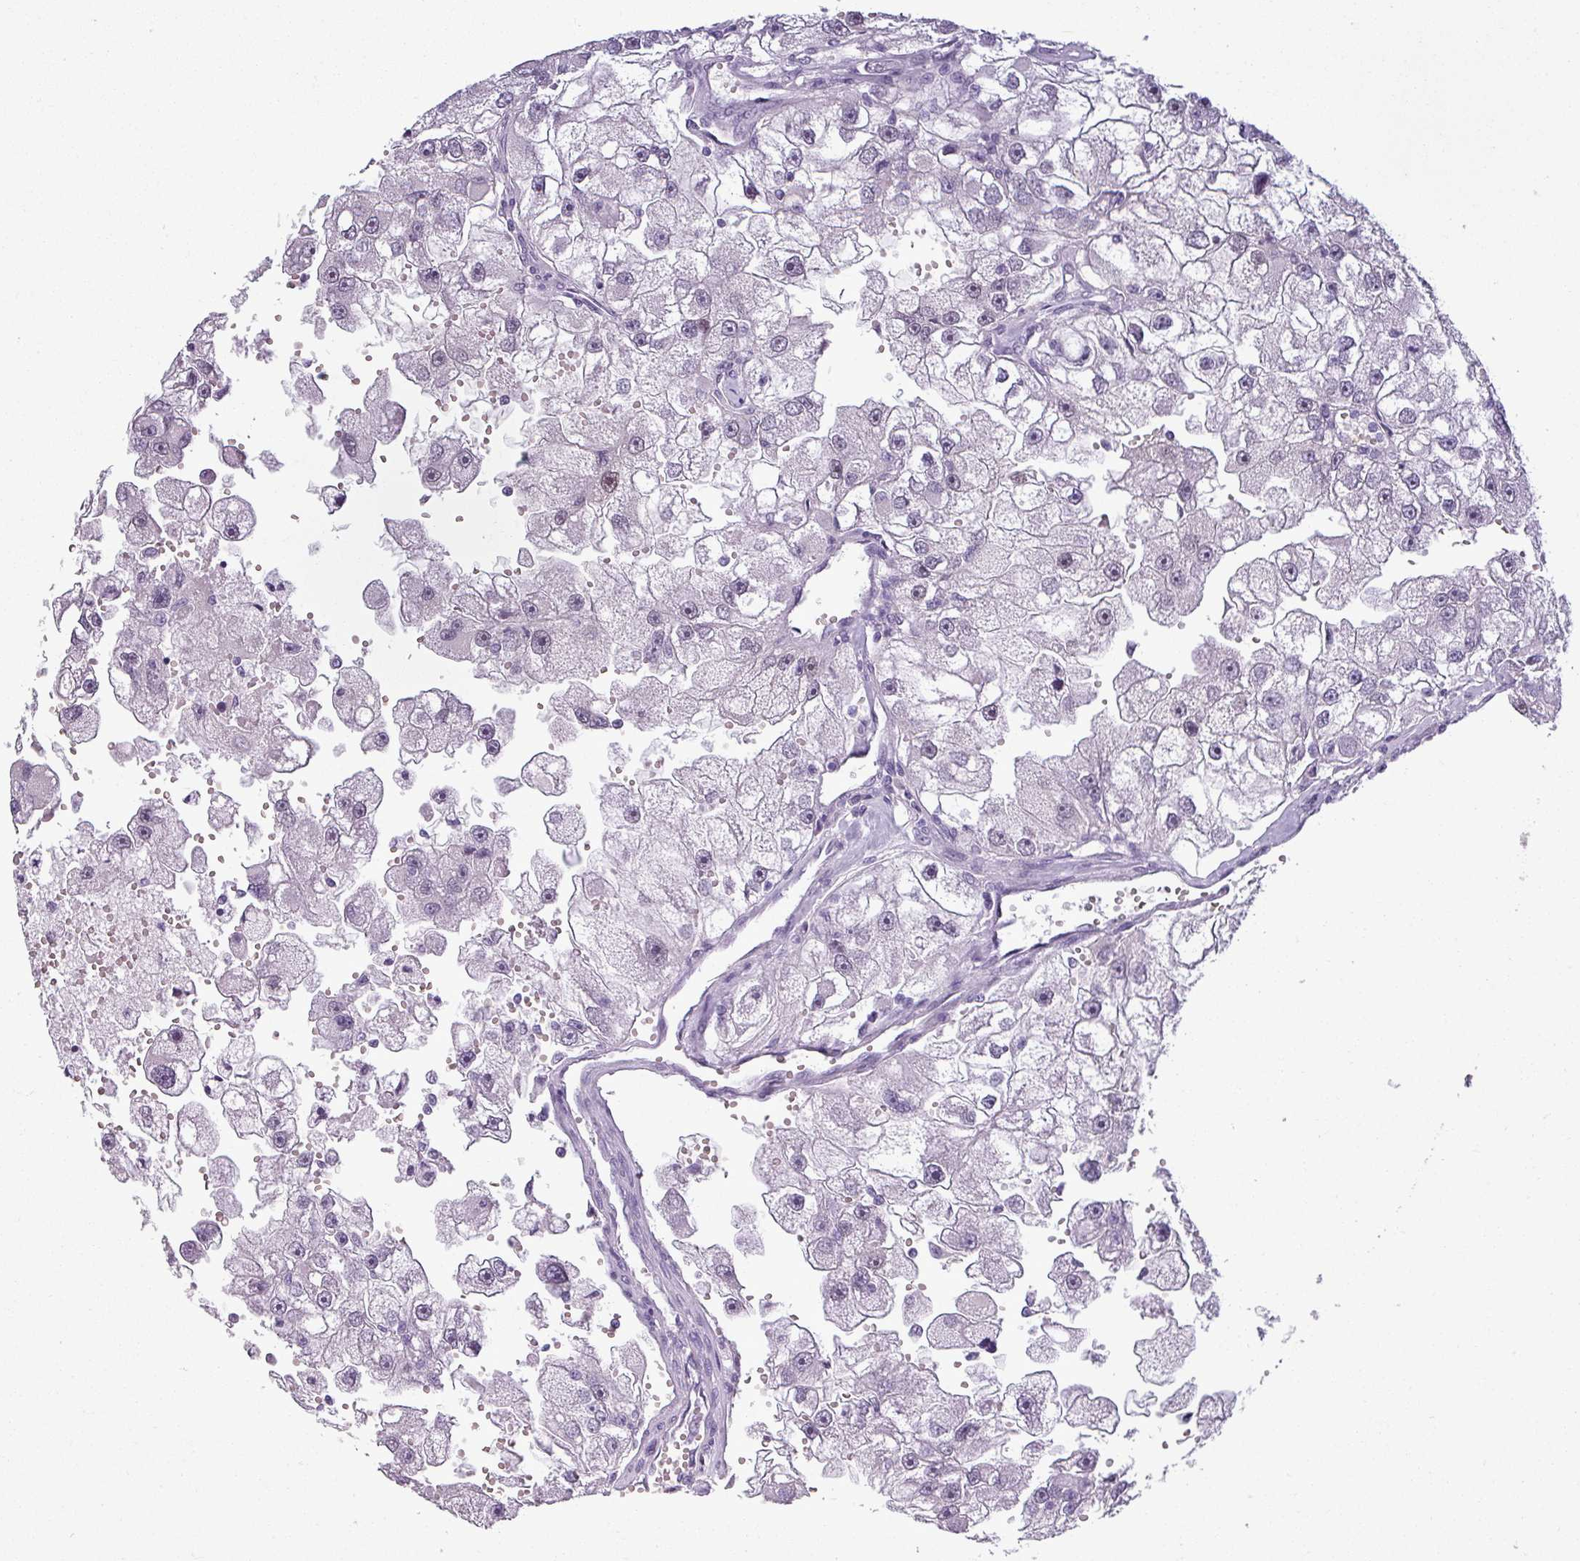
{"staining": {"intensity": "weak", "quantity": "<25%", "location": "nuclear"}, "tissue": "renal cancer", "cell_type": "Tumor cells", "image_type": "cancer", "snomed": [{"axis": "morphology", "description": "Adenocarcinoma, NOS"}, {"axis": "topography", "description": "Kidney"}], "caption": "Tumor cells show no significant staining in renal cancer.", "gene": "SRGAP1", "patient": {"sex": "male", "age": 63}}